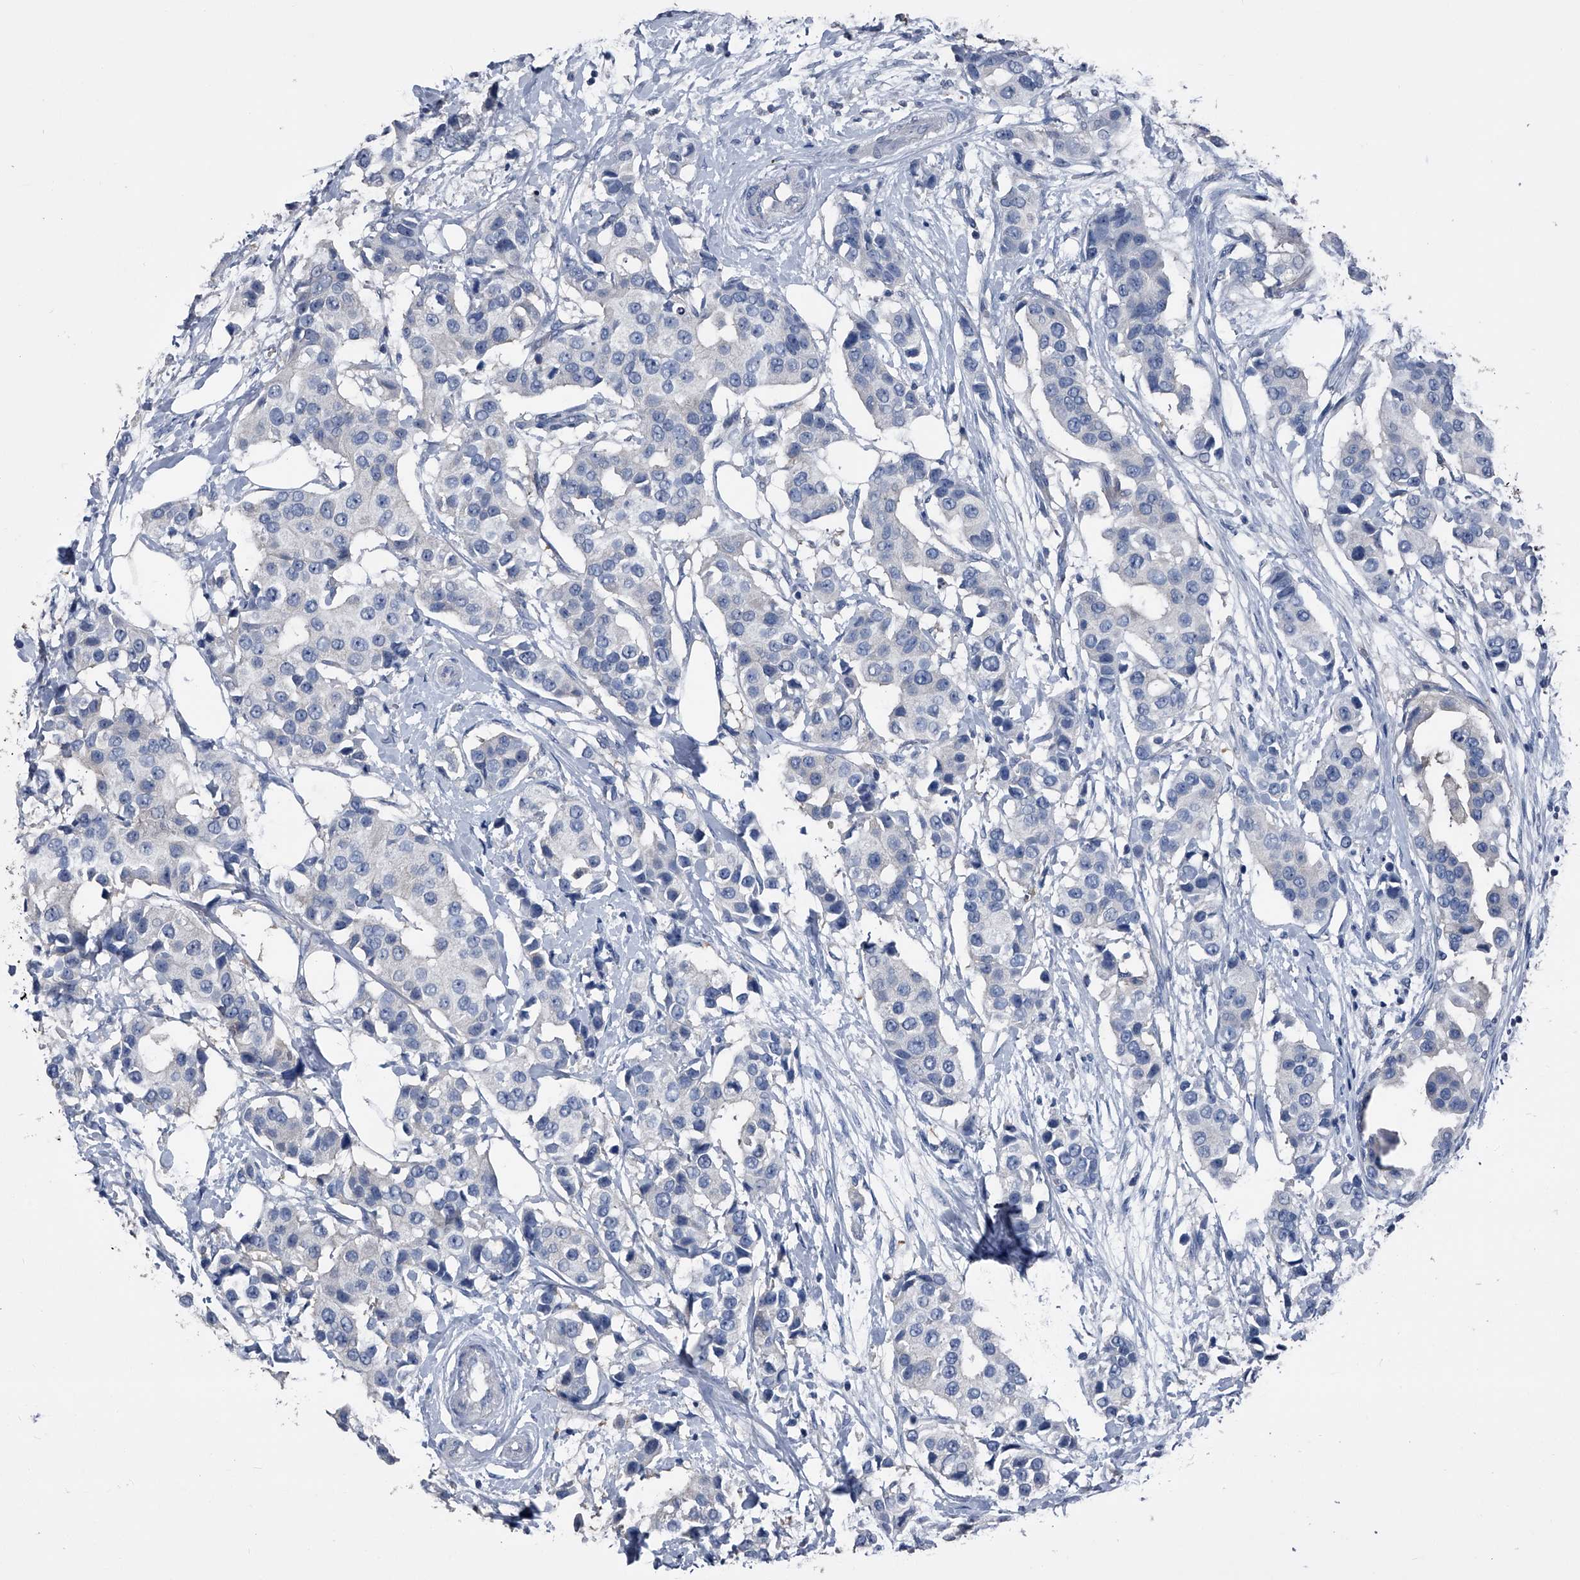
{"staining": {"intensity": "negative", "quantity": "none", "location": "none"}, "tissue": "breast cancer", "cell_type": "Tumor cells", "image_type": "cancer", "snomed": [{"axis": "morphology", "description": "Normal tissue, NOS"}, {"axis": "morphology", "description": "Duct carcinoma"}, {"axis": "topography", "description": "Breast"}], "caption": "Protein analysis of invasive ductal carcinoma (breast) exhibits no significant staining in tumor cells. (Brightfield microscopy of DAB (3,3'-diaminobenzidine) immunohistochemistry at high magnification).", "gene": "KIF13A", "patient": {"sex": "female", "age": 39}}